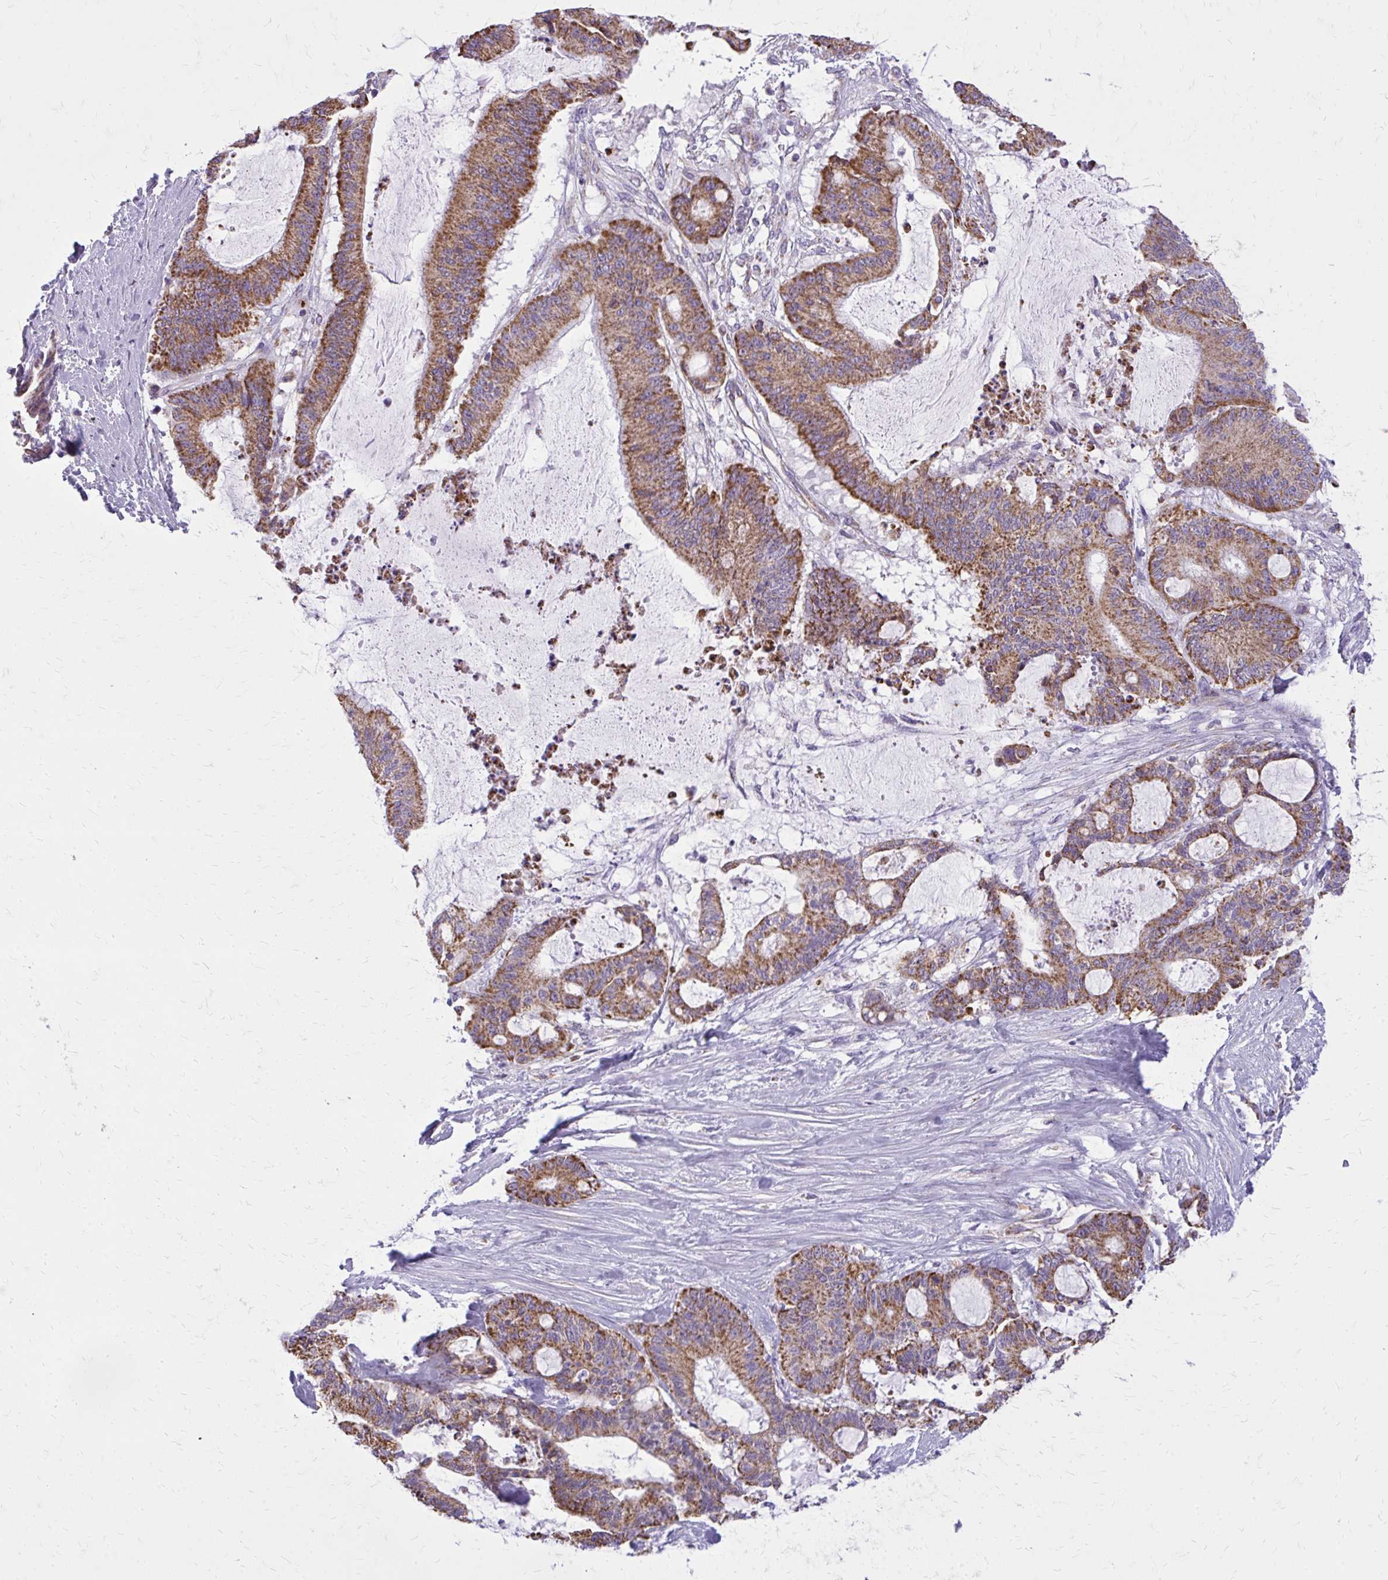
{"staining": {"intensity": "strong", "quantity": ">75%", "location": "cytoplasmic/membranous"}, "tissue": "liver cancer", "cell_type": "Tumor cells", "image_type": "cancer", "snomed": [{"axis": "morphology", "description": "Normal tissue, NOS"}, {"axis": "morphology", "description": "Cholangiocarcinoma"}, {"axis": "topography", "description": "Liver"}, {"axis": "topography", "description": "Peripheral nerve tissue"}], "caption": "Liver cholangiocarcinoma stained with DAB immunohistochemistry (IHC) shows high levels of strong cytoplasmic/membranous positivity in about >75% of tumor cells.", "gene": "IFIT1", "patient": {"sex": "female", "age": 73}}